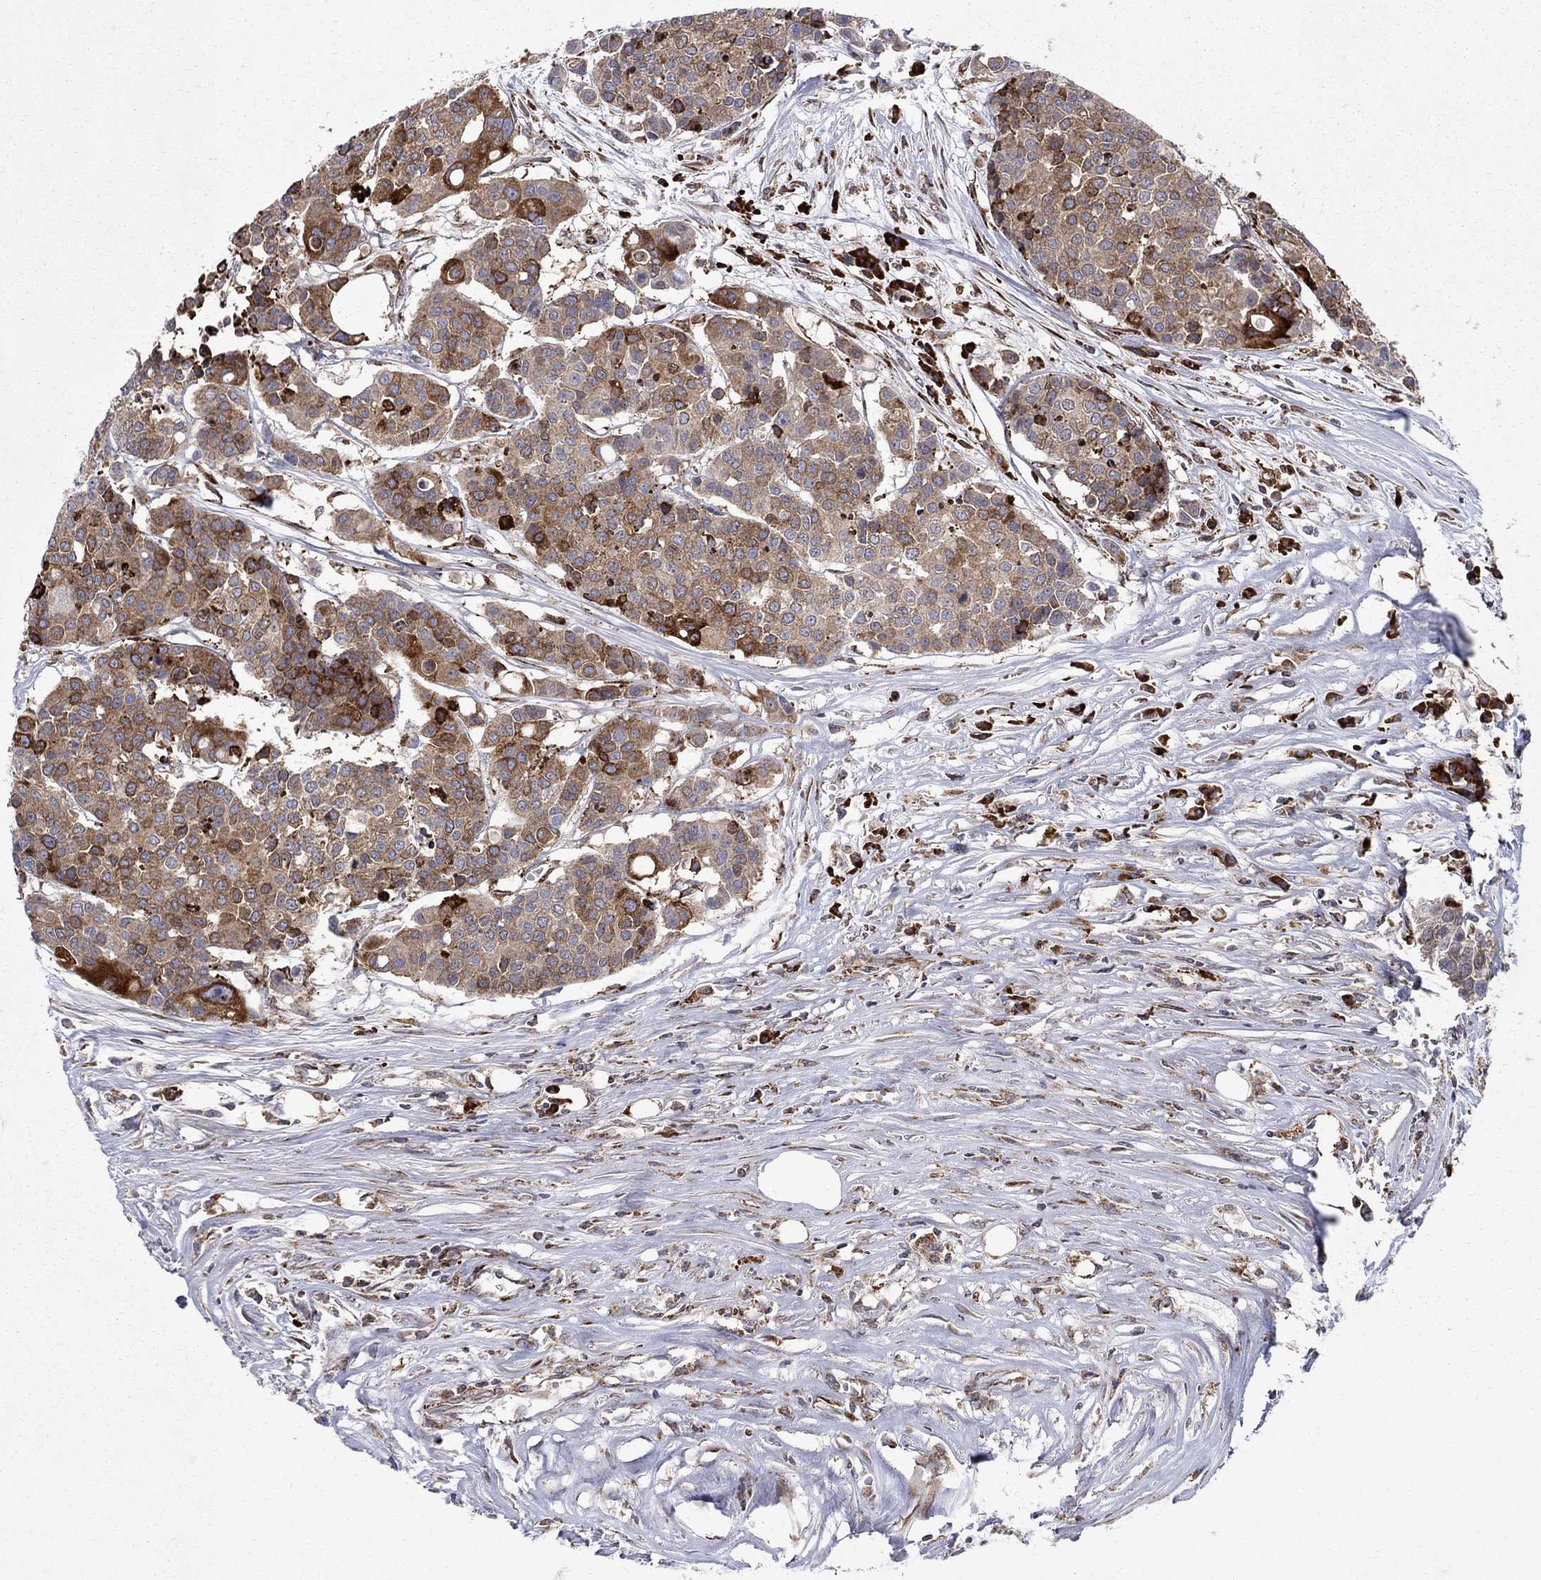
{"staining": {"intensity": "strong", "quantity": "<25%", "location": "cytoplasmic/membranous"}, "tissue": "carcinoid", "cell_type": "Tumor cells", "image_type": "cancer", "snomed": [{"axis": "morphology", "description": "Carcinoid, malignant, NOS"}, {"axis": "topography", "description": "Colon"}], "caption": "Immunohistochemistry histopathology image of carcinoid (malignant) stained for a protein (brown), which displays medium levels of strong cytoplasmic/membranous expression in about <25% of tumor cells.", "gene": "CAB39L", "patient": {"sex": "male", "age": 81}}